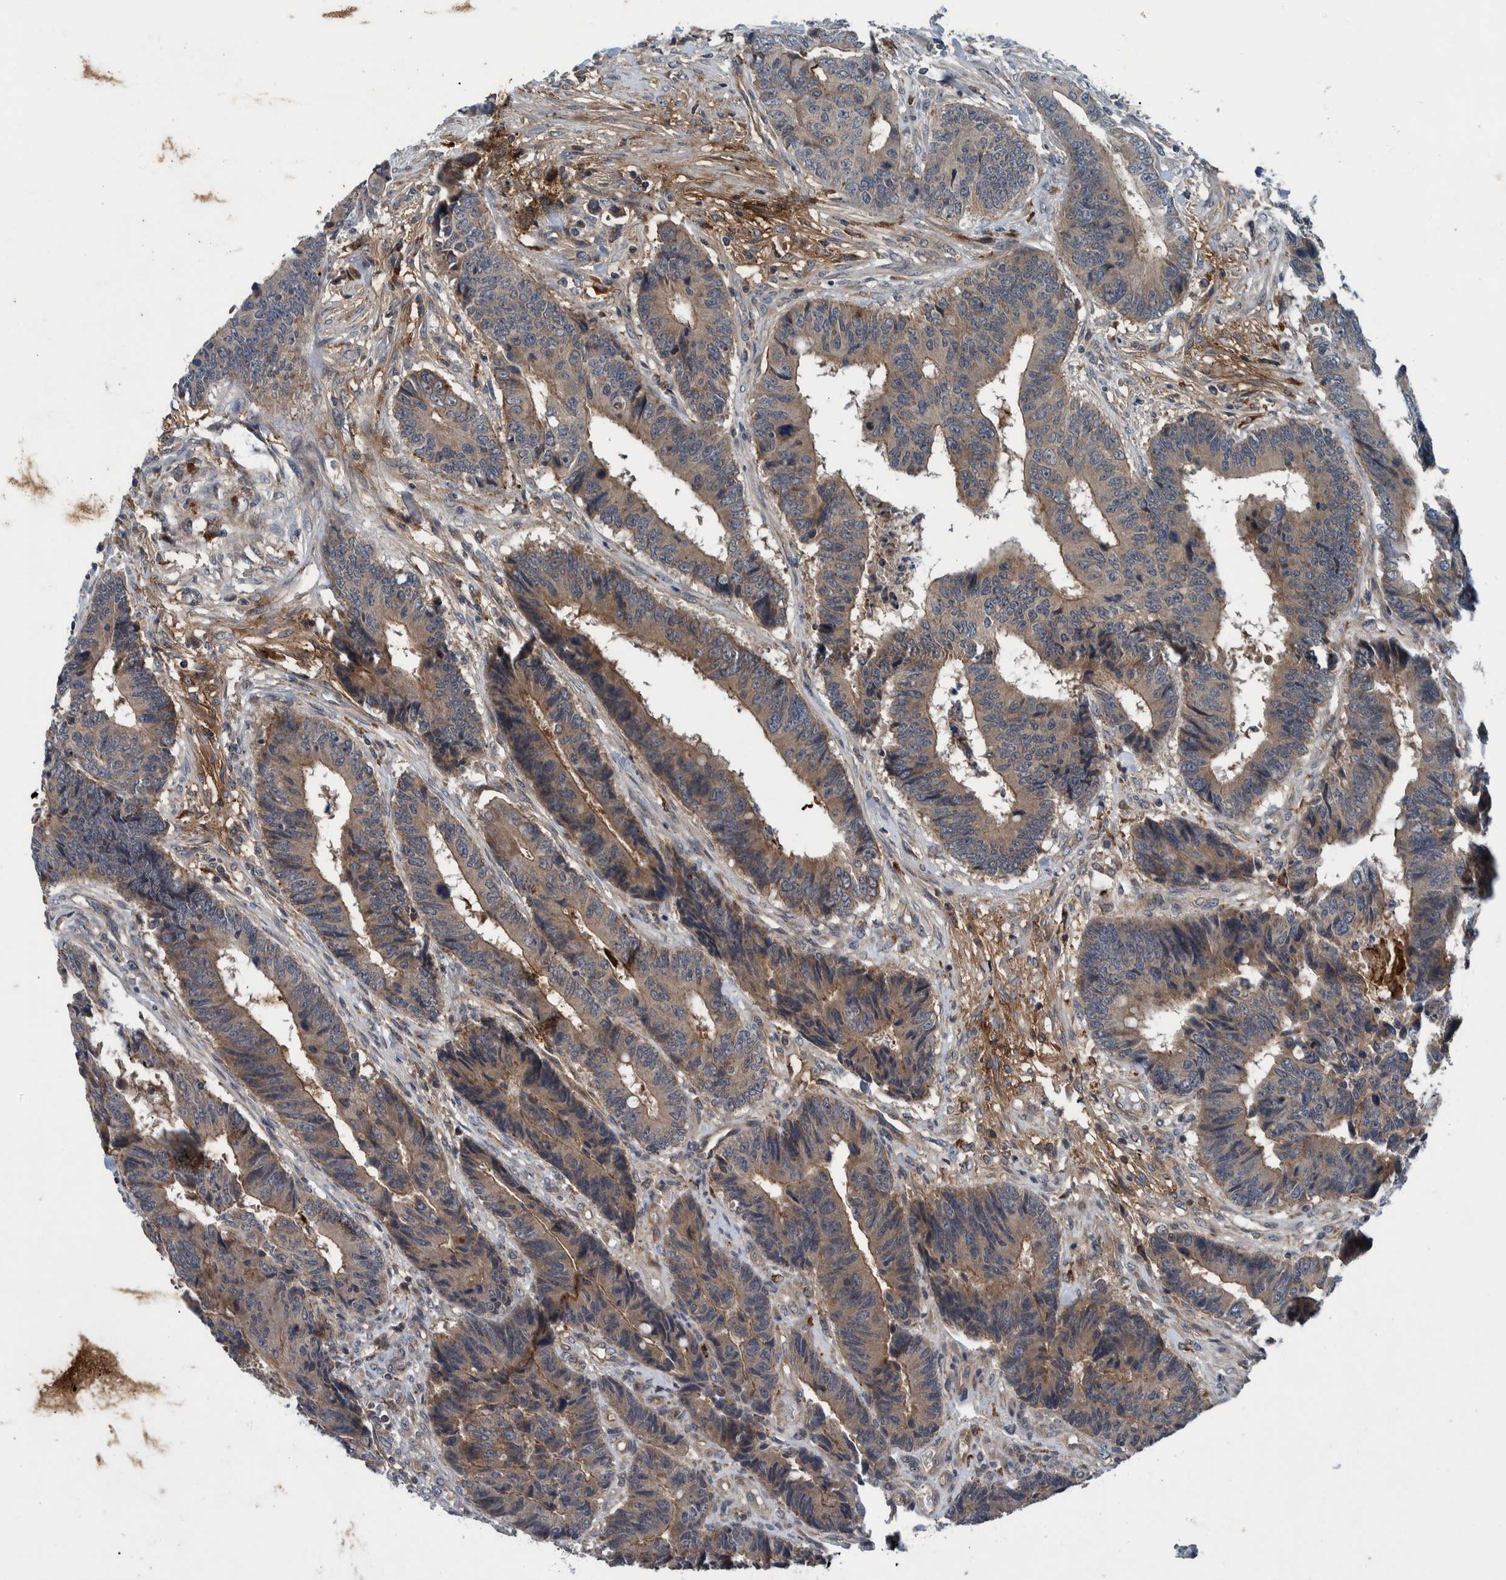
{"staining": {"intensity": "moderate", "quantity": ">75%", "location": "cytoplasmic/membranous"}, "tissue": "colorectal cancer", "cell_type": "Tumor cells", "image_type": "cancer", "snomed": [{"axis": "morphology", "description": "Adenocarcinoma, NOS"}, {"axis": "topography", "description": "Rectum"}], "caption": "Moderate cytoplasmic/membranous expression is present in about >75% of tumor cells in adenocarcinoma (colorectal). The staining is performed using DAB brown chromogen to label protein expression. The nuclei are counter-stained blue using hematoxylin.", "gene": "ITIH3", "patient": {"sex": "male", "age": 84}}